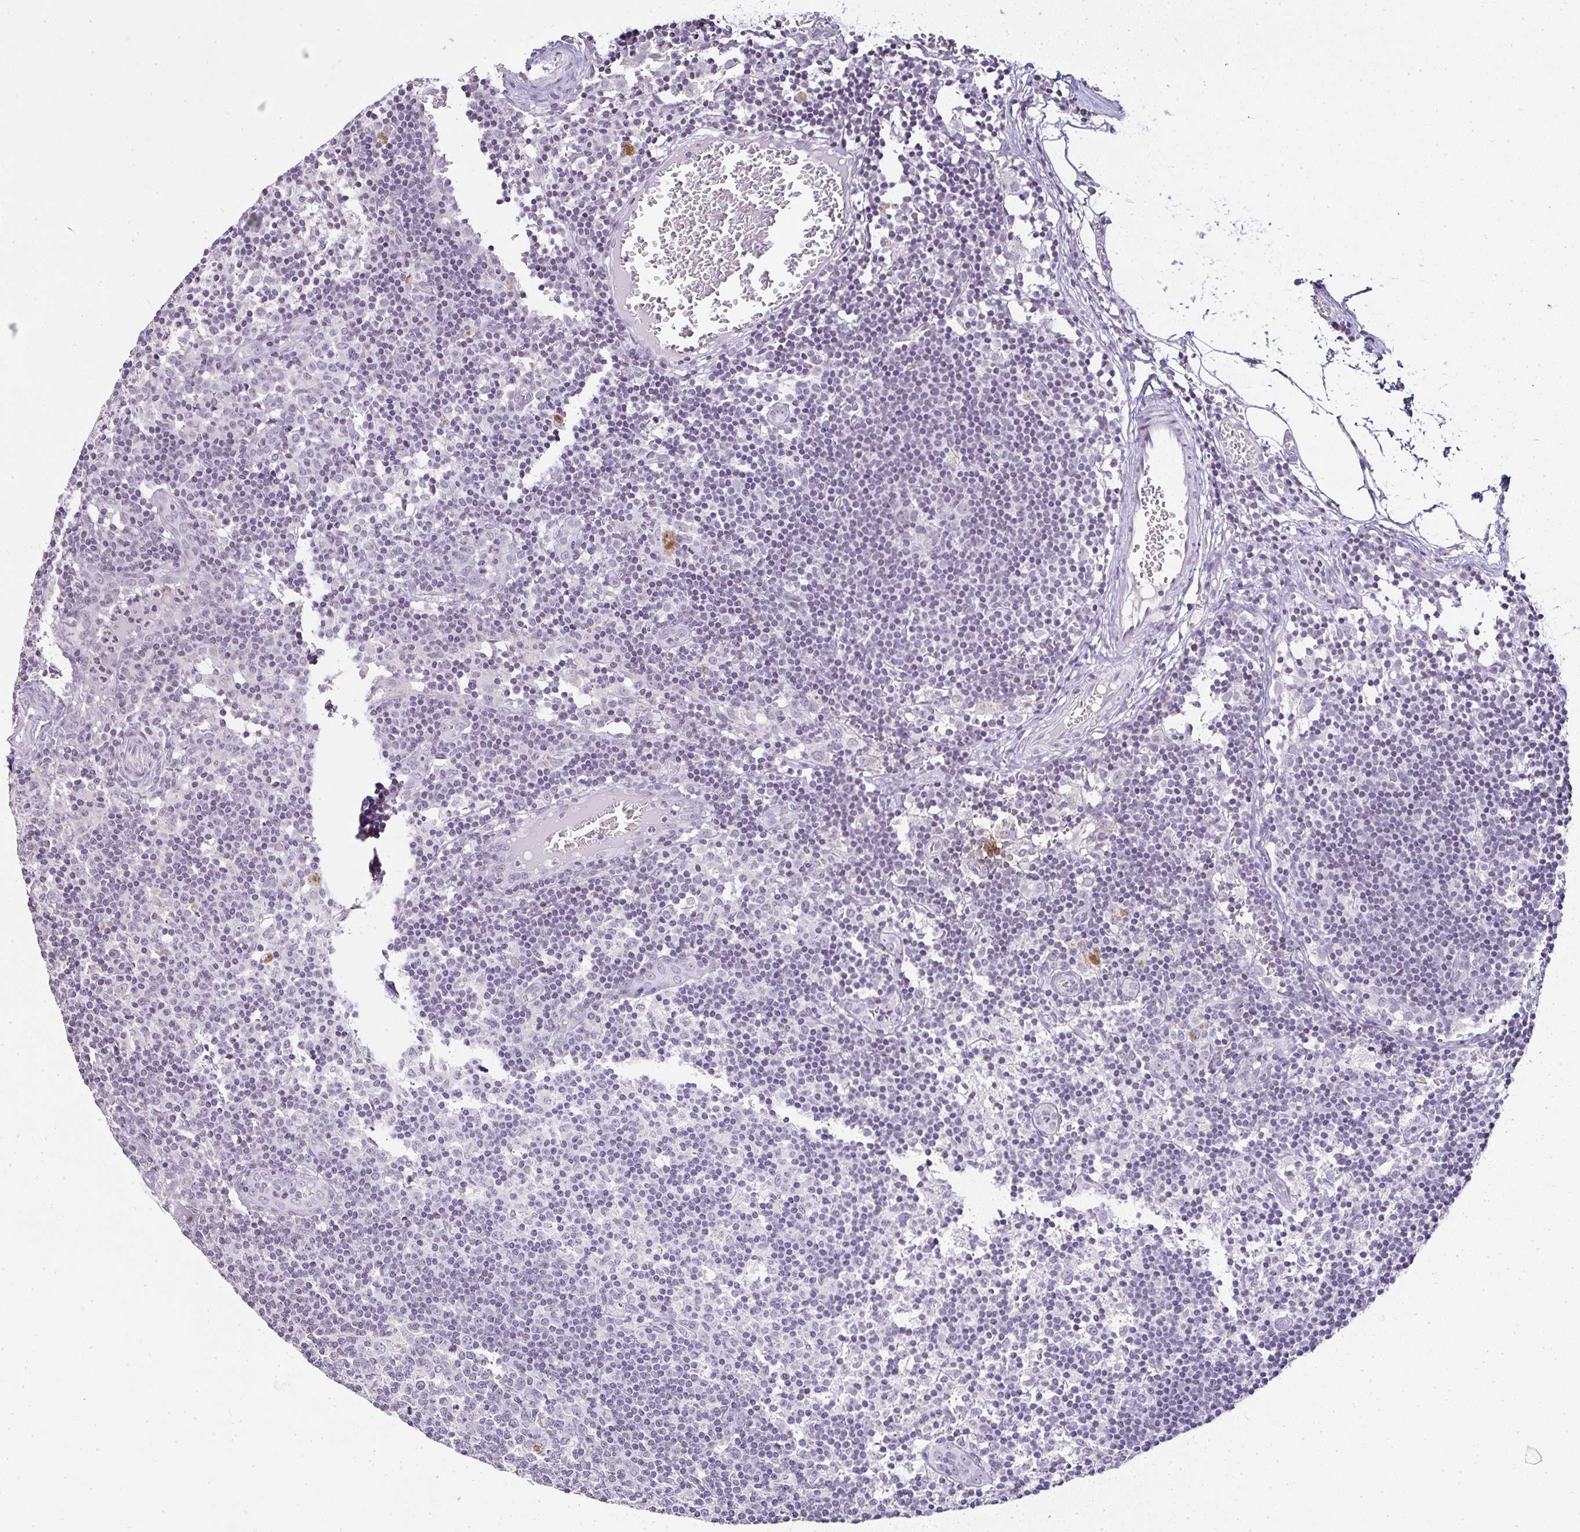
{"staining": {"intensity": "negative", "quantity": "none", "location": "none"}, "tissue": "lymph node", "cell_type": "Germinal center cells", "image_type": "normal", "snomed": [{"axis": "morphology", "description": "Normal tissue, NOS"}, {"axis": "topography", "description": "Lymph node"}], "caption": "The image reveals no significant staining in germinal center cells of lymph node.", "gene": "SERPINB3", "patient": {"sex": "female", "age": 45}}